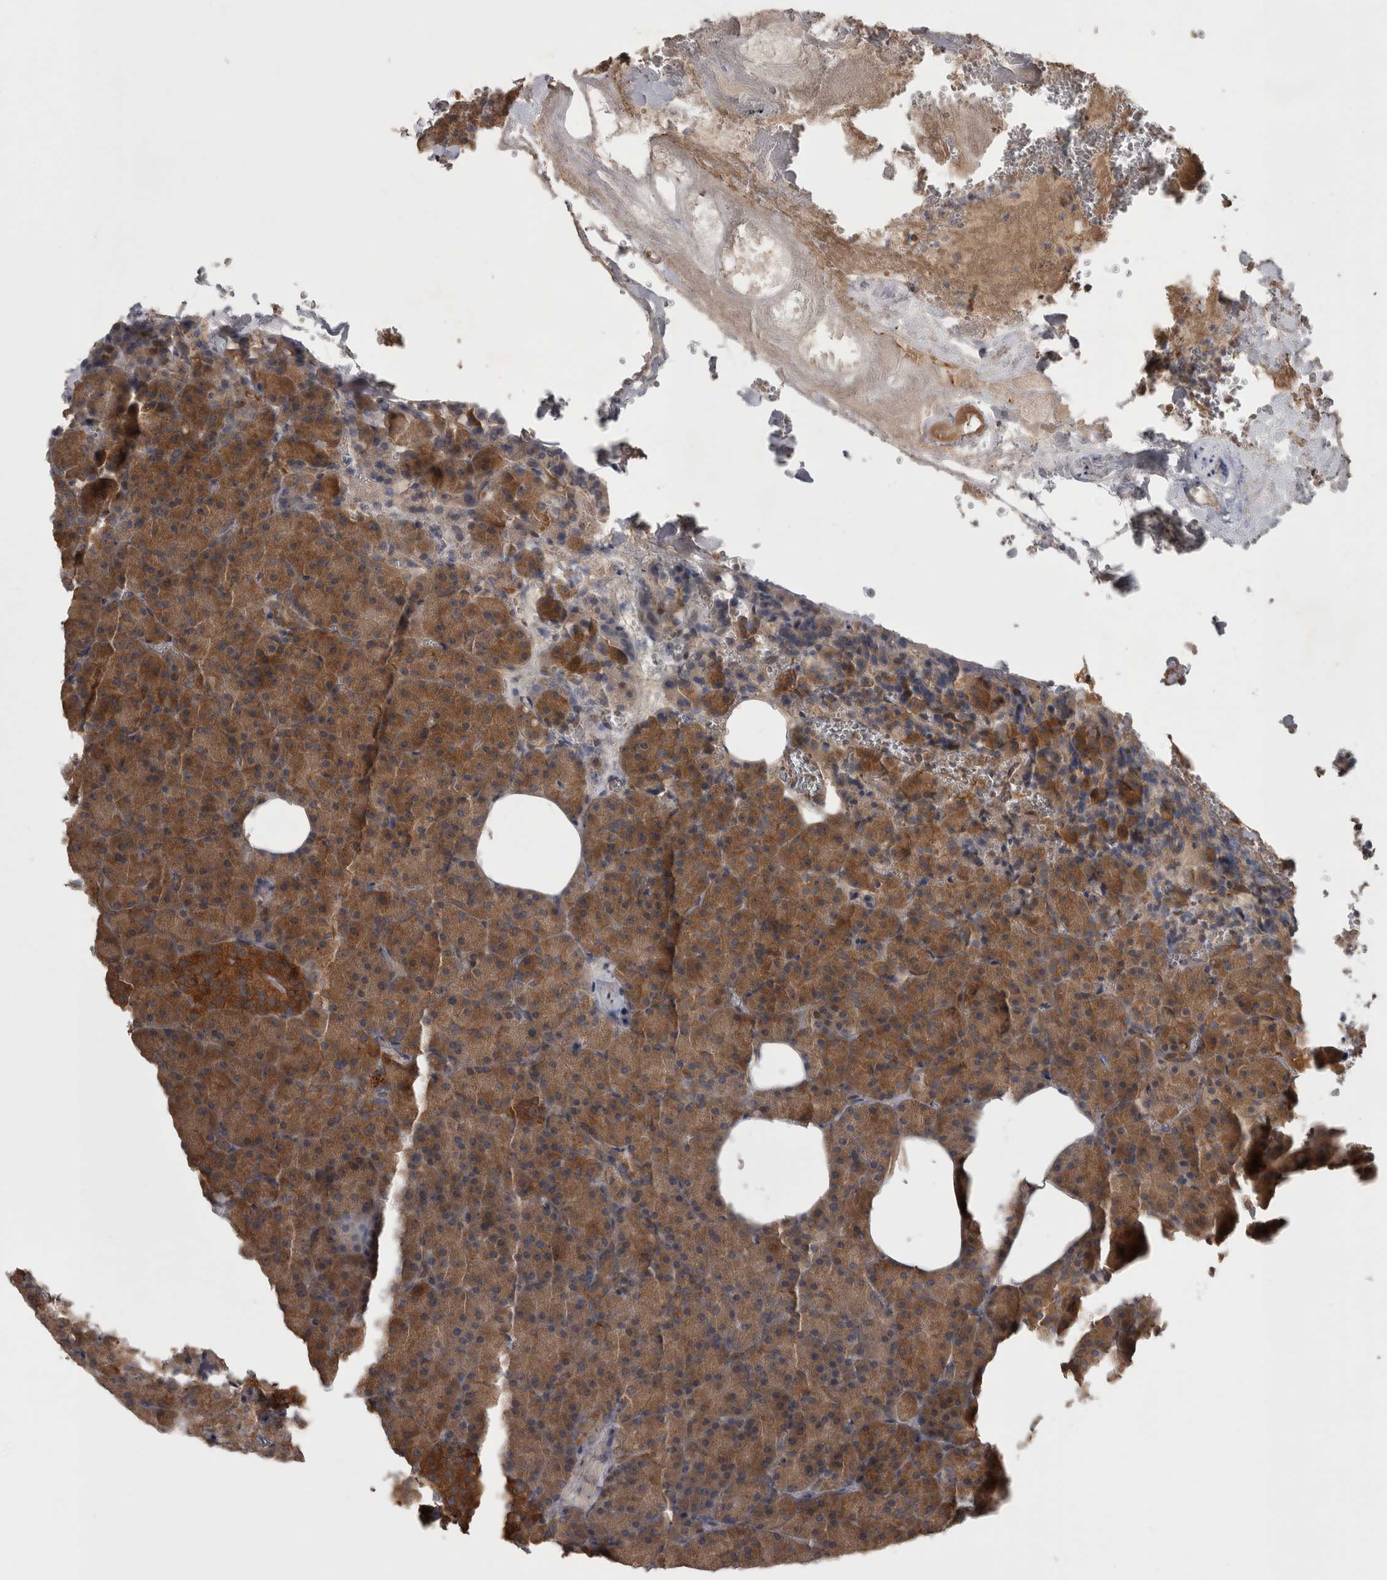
{"staining": {"intensity": "moderate", "quantity": ">75%", "location": "cytoplasmic/membranous"}, "tissue": "pancreas", "cell_type": "Exocrine glandular cells", "image_type": "normal", "snomed": [{"axis": "morphology", "description": "Normal tissue, NOS"}, {"axis": "morphology", "description": "Carcinoid, malignant, NOS"}, {"axis": "topography", "description": "Pancreas"}], "caption": "Immunohistochemistry (DAB) staining of unremarkable human pancreas demonstrates moderate cytoplasmic/membranous protein positivity in approximately >75% of exocrine glandular cells. (DAB (3,3'-diaminobenzidine) IHC, brown staining for protein, blue staining for nuclei).", "gene": "TRMT61B", "patient": {"sex": "female", "age": 35}}